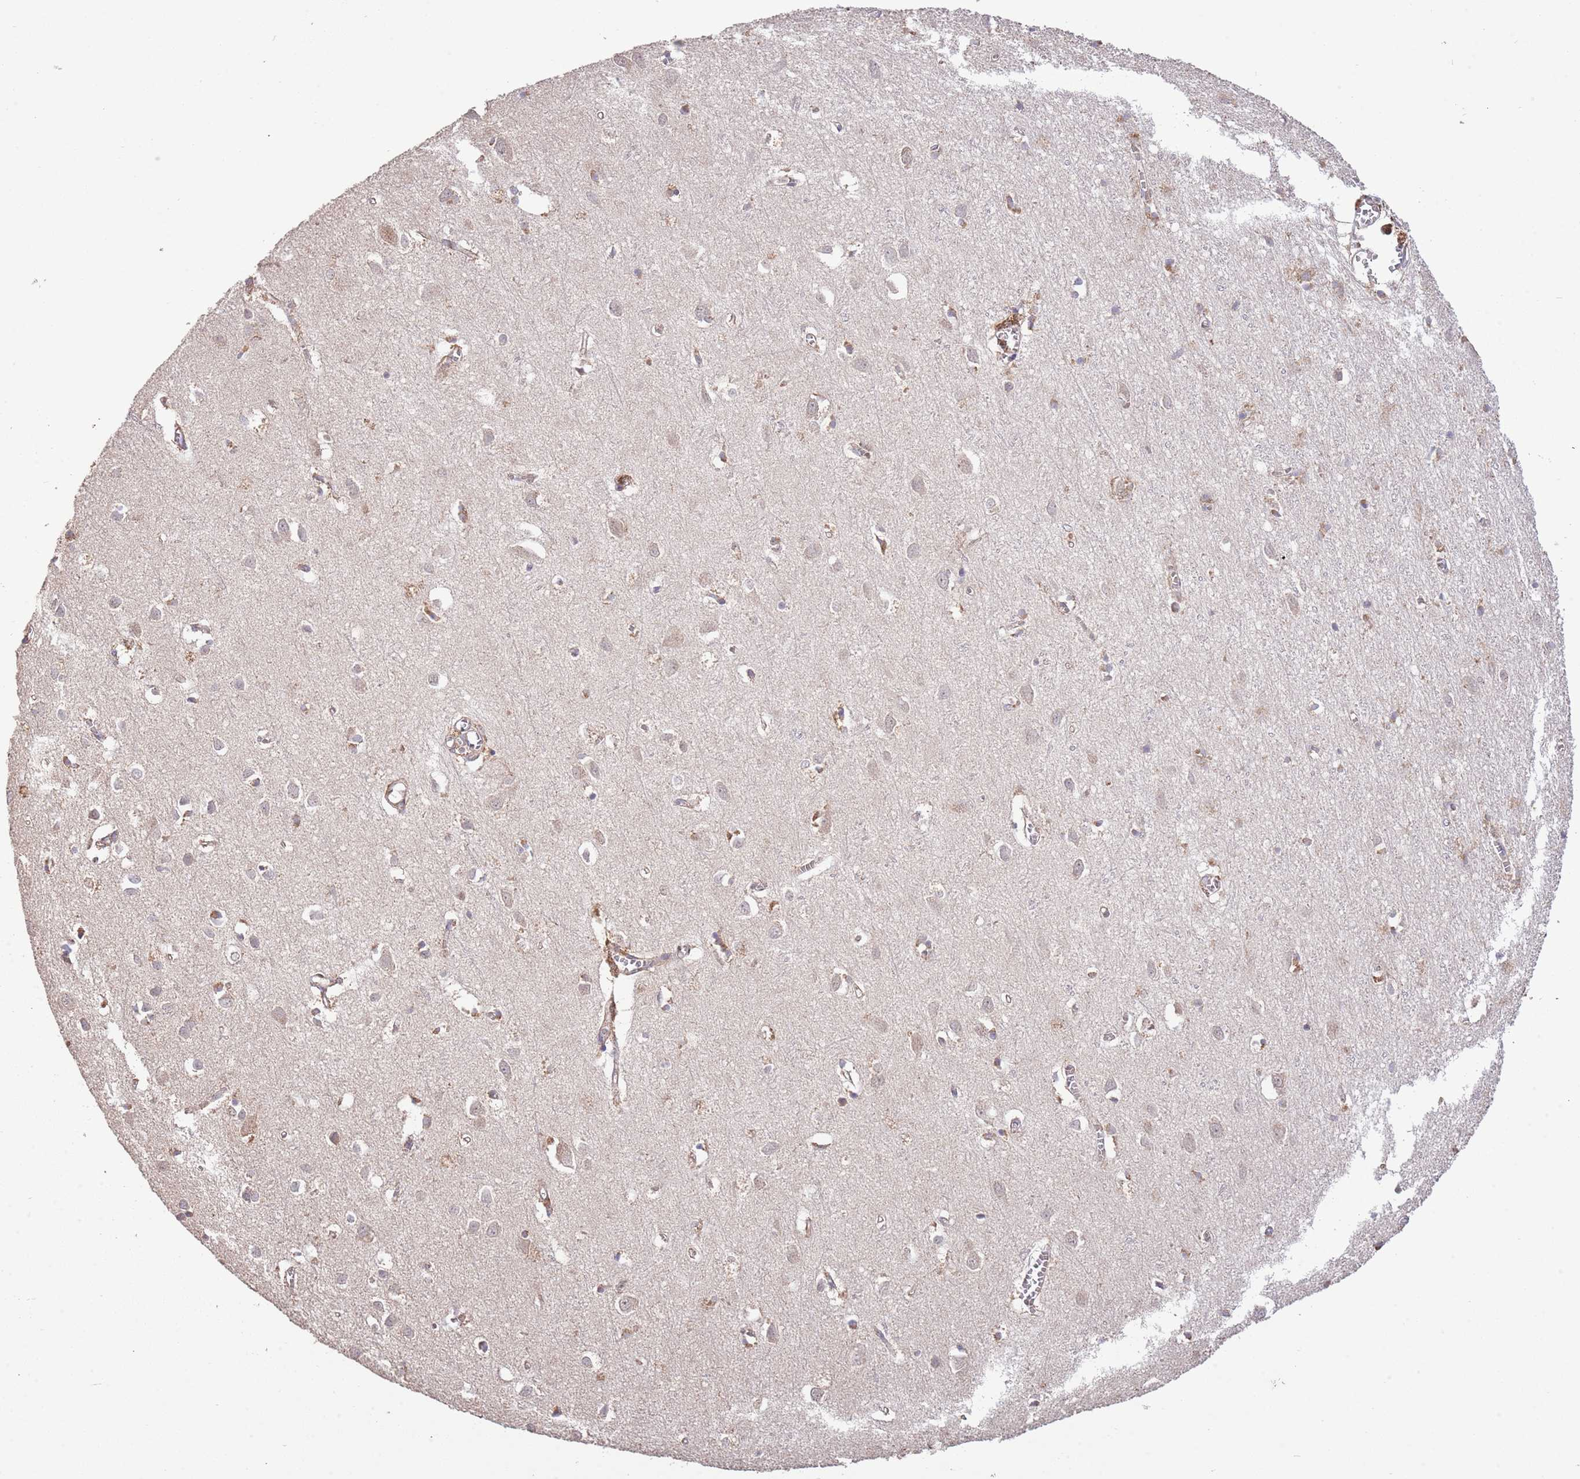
{"staining": {"intensity": "weak", "quantity": "25%-75%", "location": "cytoplasmic/membranous"}, "tissue": "cerebral cortex", "cell_type": "Endothelial cells", "image_type": "normal", "snomed": [{"axis": "morphology", "description": "Normal tissue, NOS"}, {"axis": "topography", "description": "Cerebral cortex"}], "caption": "Immunohistochemical staining of unremarkable cerebral cortex exhibits 25%-75% levels of weak cytoplasmic/membranous protein staining in about 25%-75% of endothelial cells.", "gene": "IVD", "patient": {"sex": "female", "age": 64}}